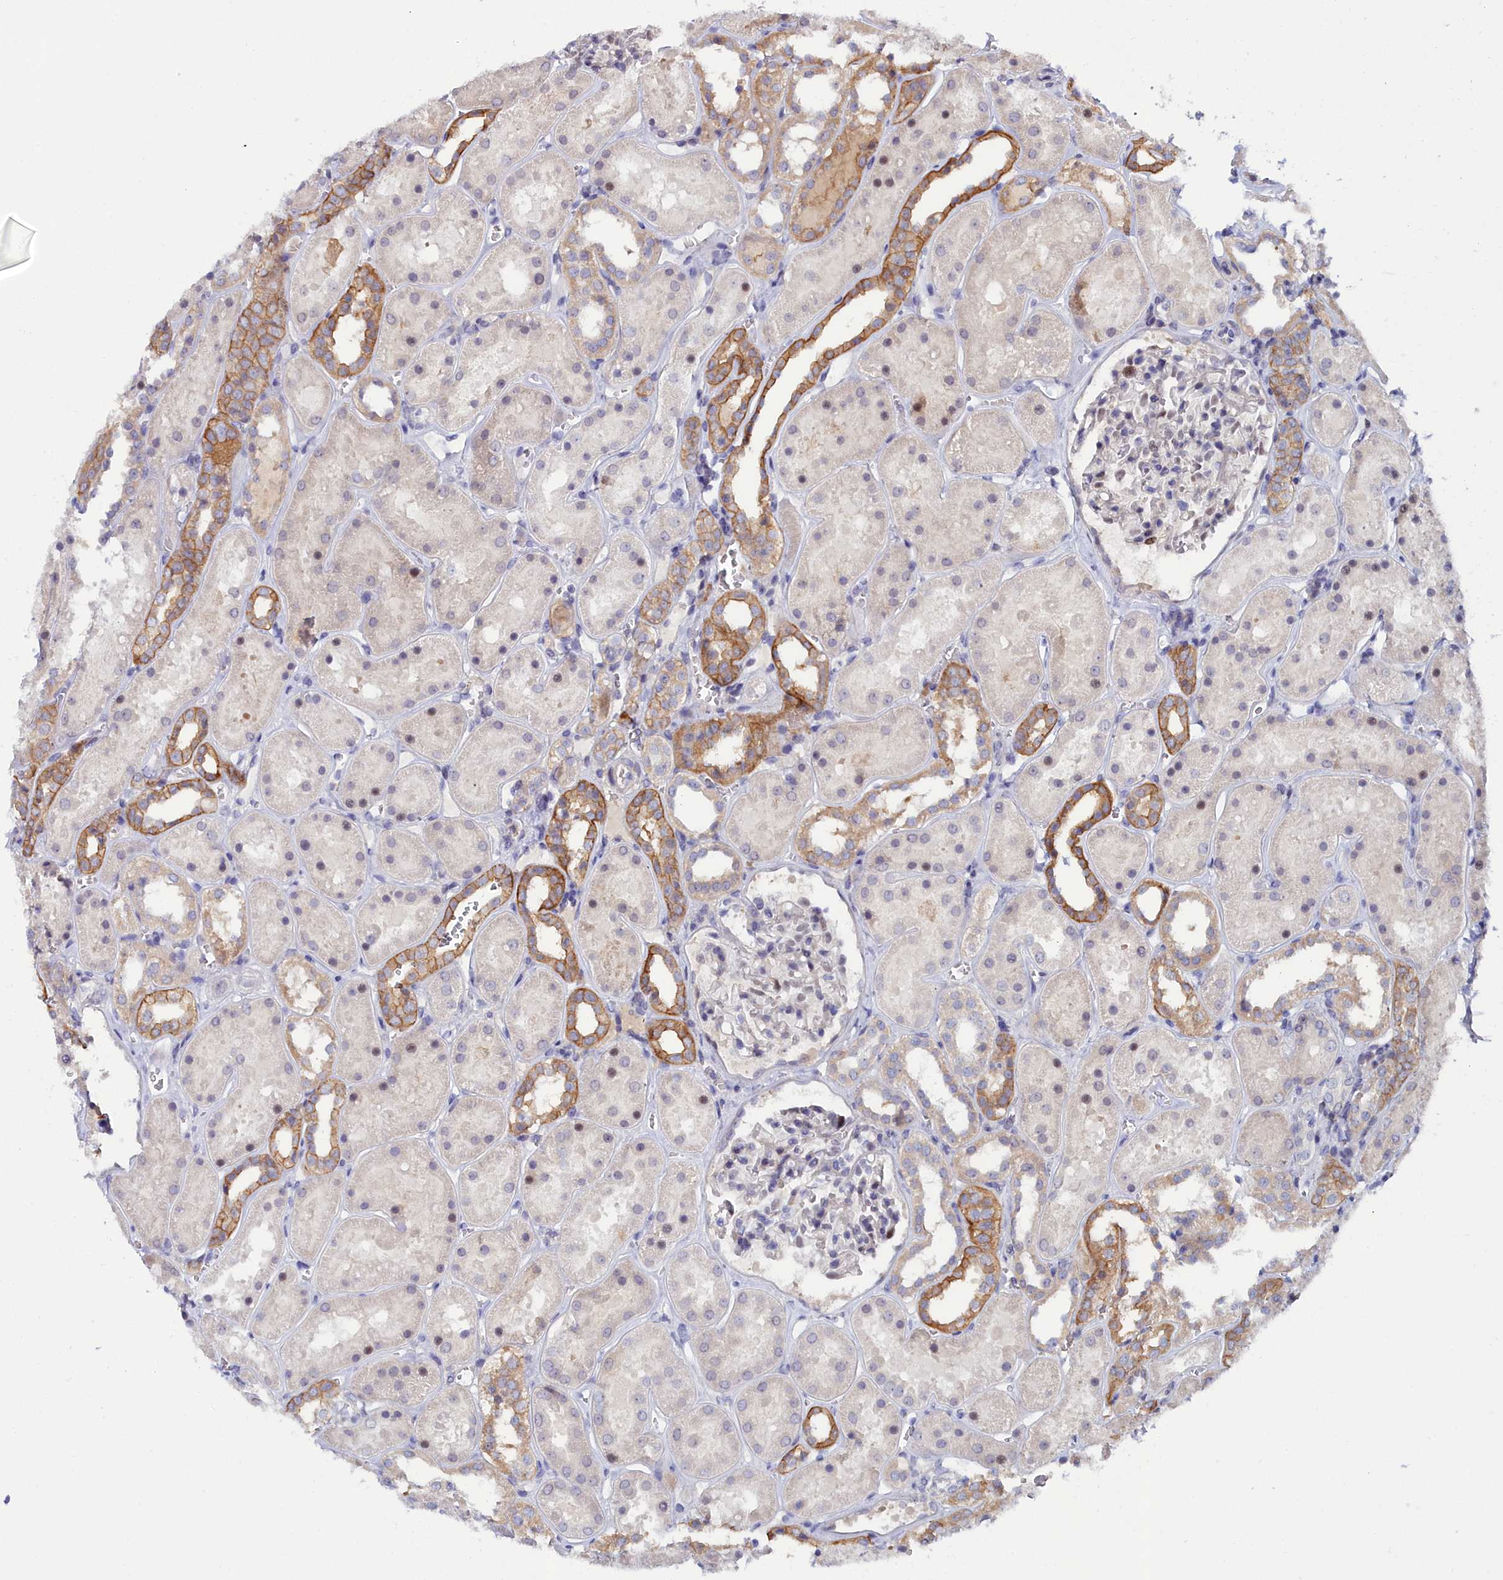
{"staining": {"intensity": "negative", "quantity": "none", "location": "none"}, "tissue": "kidney", "cell_type": "Cells in glomeruli", "image_type": "normal", "snomed": [{"axis": "morphology", "description": "Normal tissue, NOS"}, {"axis": "topography", "description": "Kidney"}], "caption": "The micrograph shows no staining of cells in glomeruli in normal kidney. Brightfield microscopy of IHC stained with DAB (3,3'-diaminobenzidine) (brown) and hematoxylin (blue), captured at high magnification.", "gene": "KCTD18", "patient": {"sex": "female", "age": 41}}